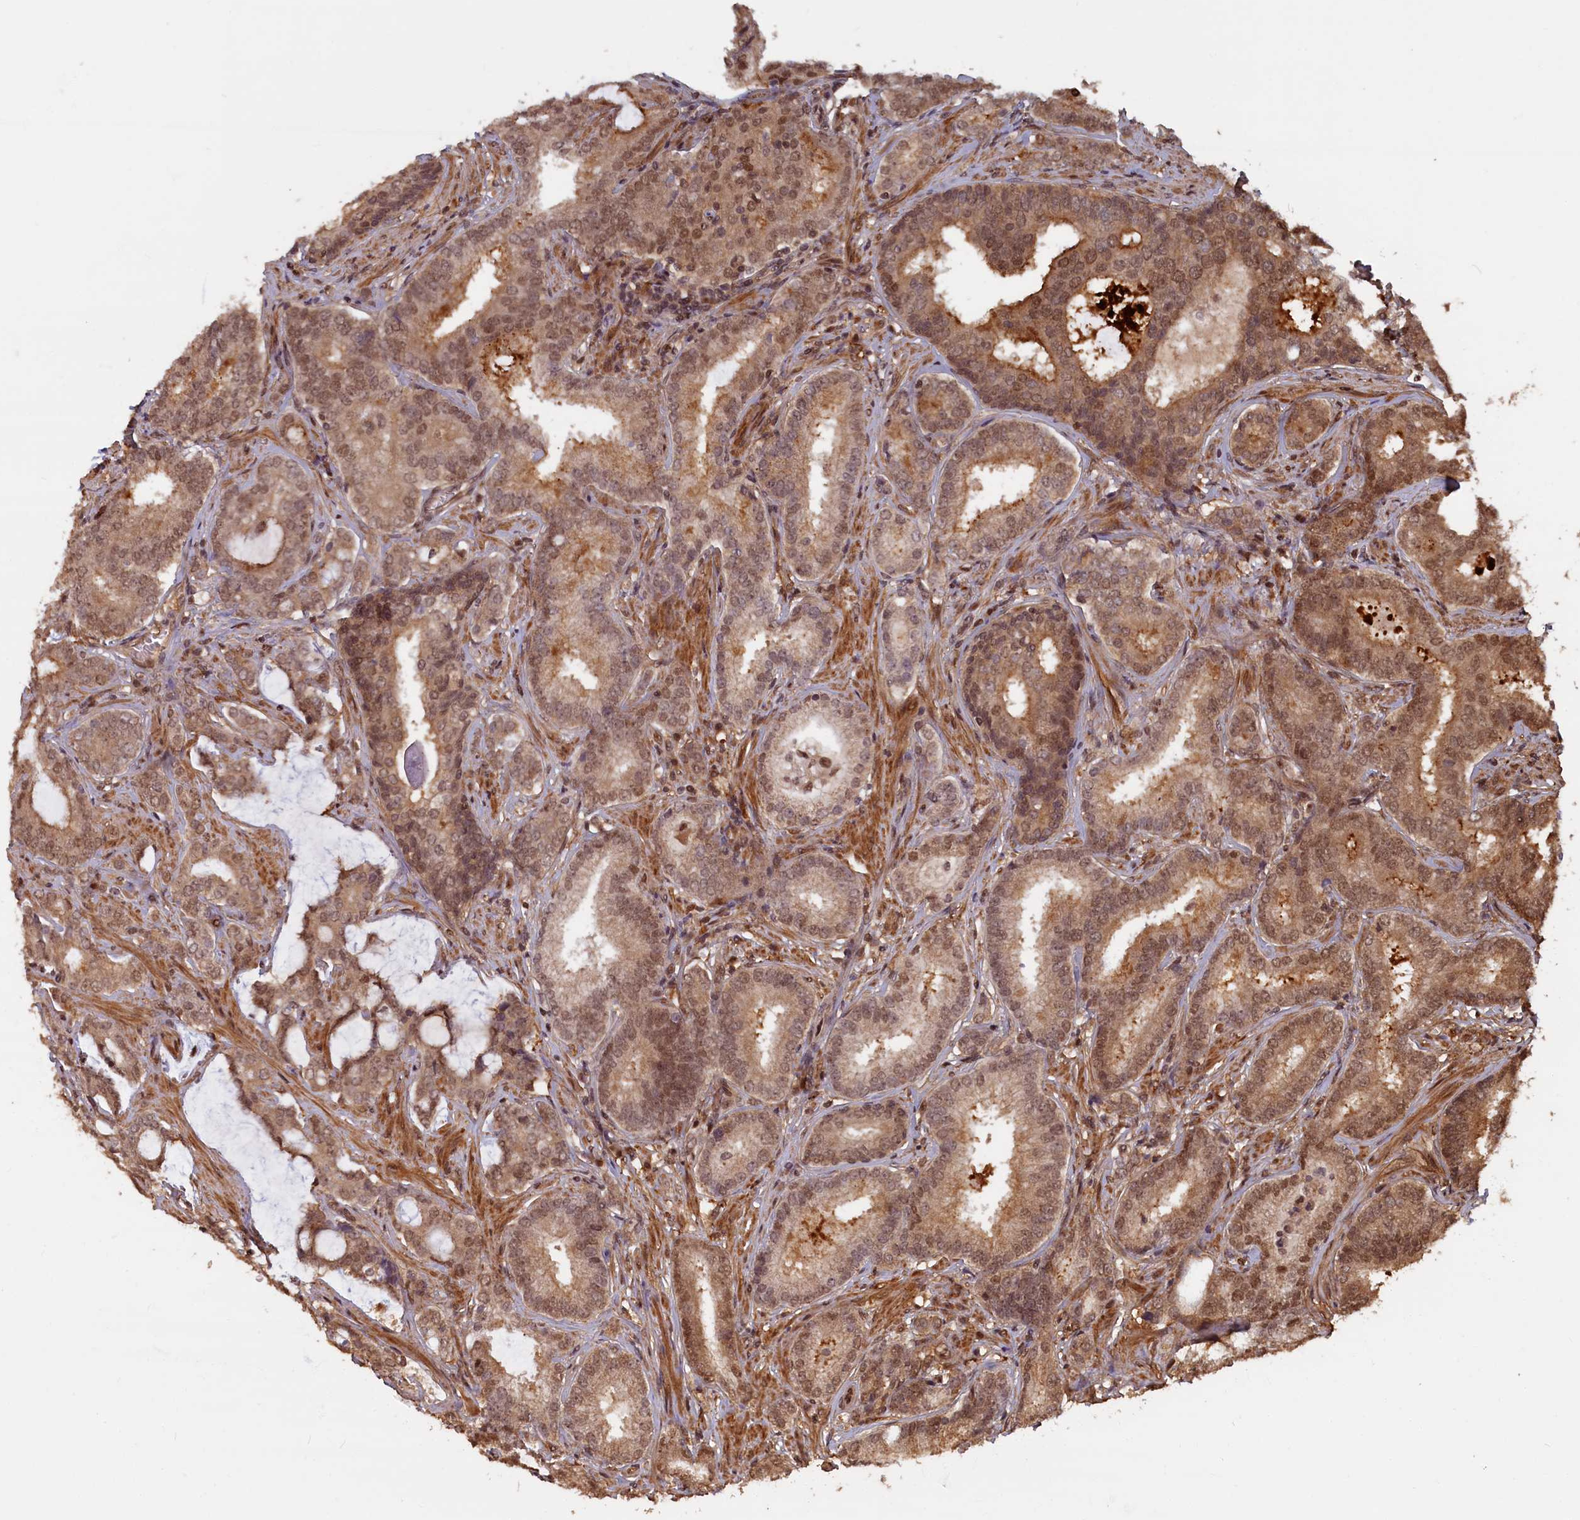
{"staining": {"intensity": "moderate", "quantity": ">75%", "location": "cytoplasmic/membranous,nuclear"}, "tissue": "prostate cancer", "cell_type": "Tumor cells", "image_type": "cancer", "snomed": [{"axis": "morphology", "description": "Adenocarcinoma, High grade"}, {"axis": "topography", "description": "Prostate"}], "caption": "High-power microscopy captured an immunohistochemistry micrograph of high-grade adenocarcinoma (prostate), revealing moderate cytoplasmic/membranous and nuclear staining in about >75% of tumor cells.", "gene": "HIF3A", "patient": {"sex": "male", "age": 63}}